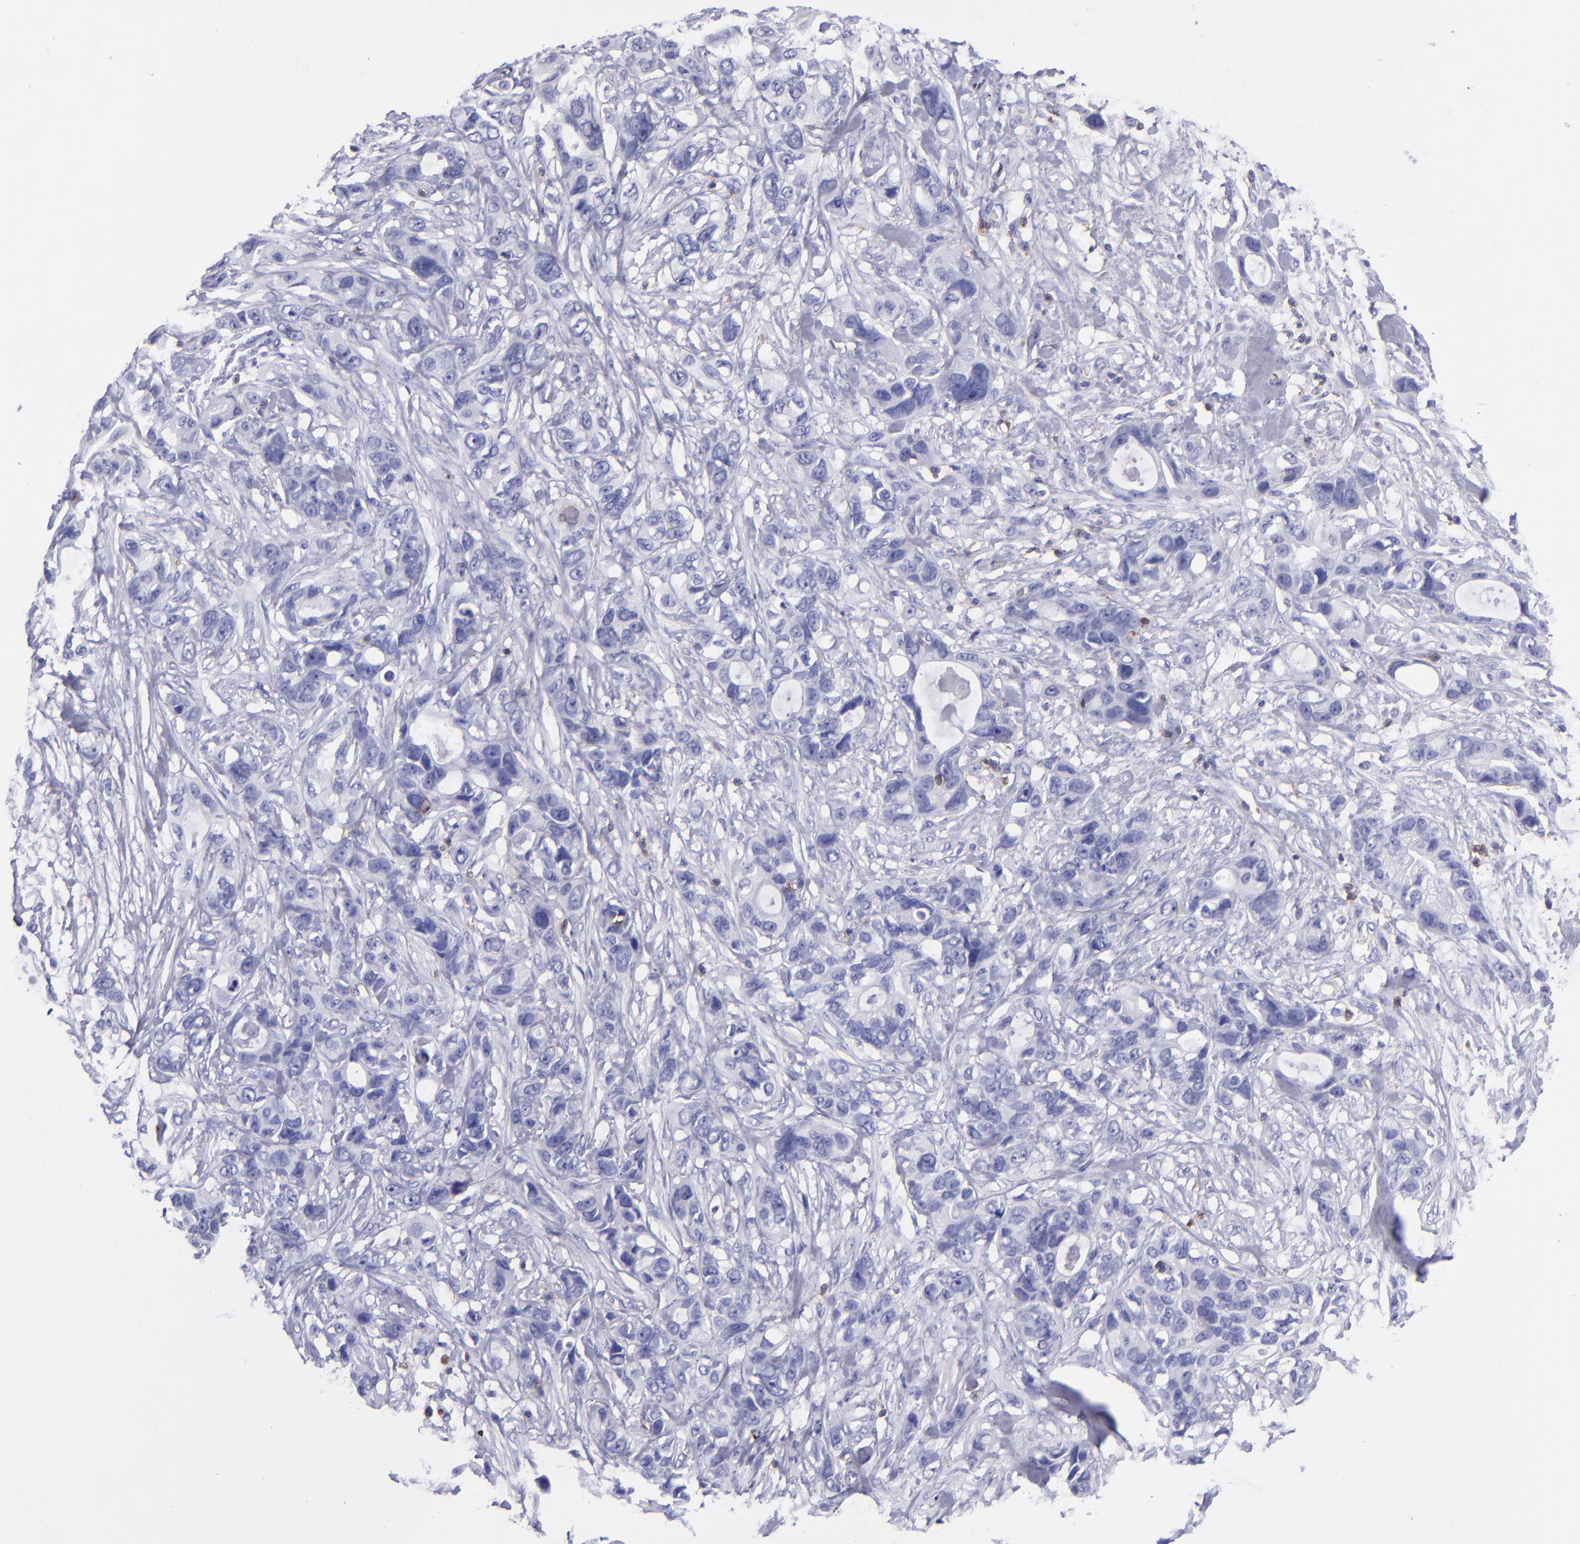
{"staining": {"intensity": "negative", "quantity": "none", "location": "none"}, "tissue": "stomach cancer", "cell_type": "Tumor cells", "image_type": "cancer", "snomed": [{"axis": "morphology", "description": "Adenocarcinoma, NOS"}, {"axis": "topography", "description": "Stomach, upper"}], "caption": "Immunohistochemistry image of neoplastic tissue: stomach cancer stained with DAB demonstrates no significant protein expression in tumor cells.", "gene": "ICAM3", "patient": {"sex": "male", "age": 47}}